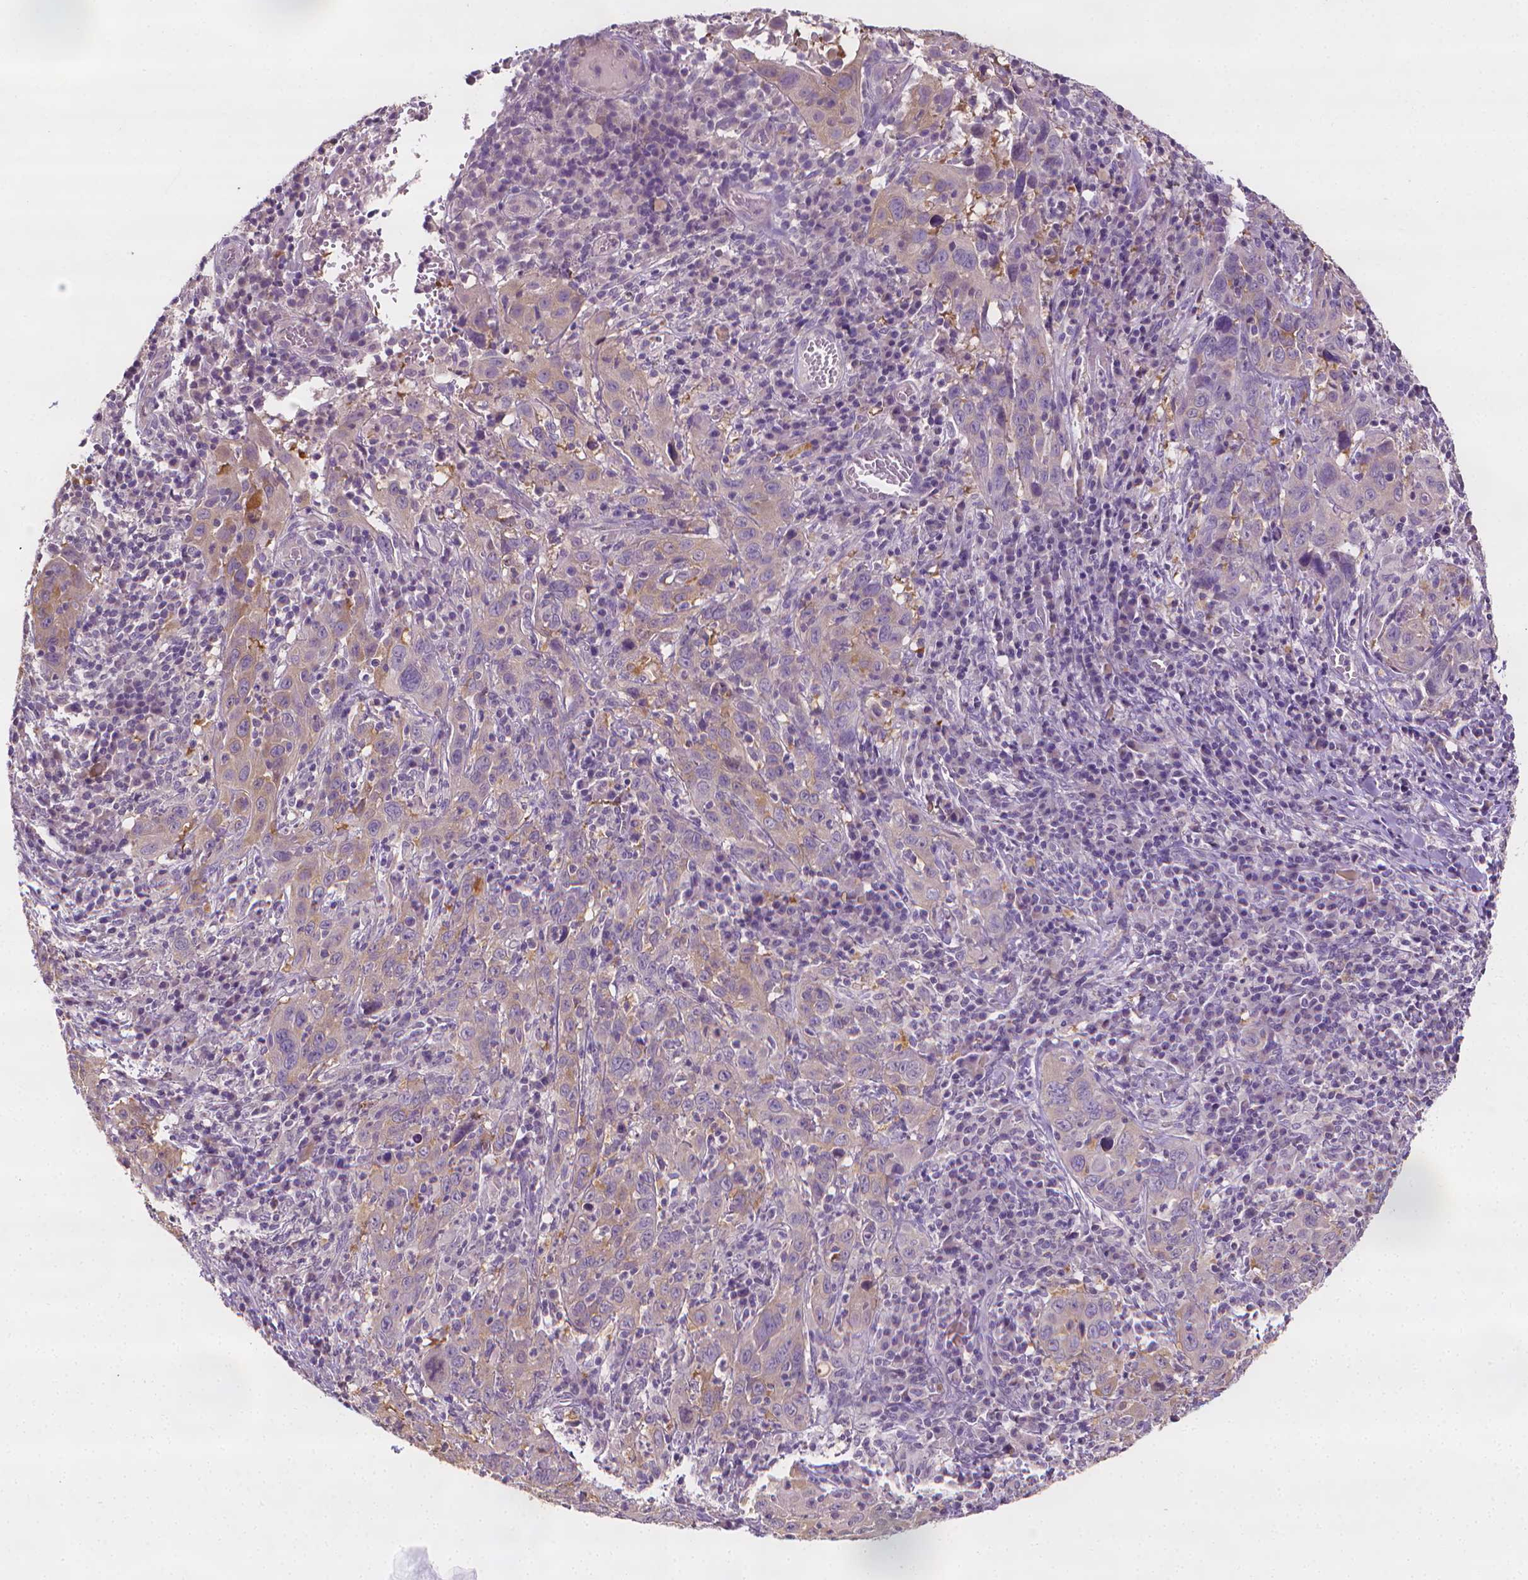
{"staining": {"intensity": "weak", "quantity": "<25%", "location": "cytoplasmic/membranous"}, "tissue": "cervical cancer", "cell_type": "Tumor cells", "image_type": "cancer", "snomed": [{"axis": "morphology", "description": "Squamous cell carcinoma, NOS"}, {"axis": "topography", "description": "Cervix"}], "caption": "An IHC image of cervical cancer (squamous cell carcinoma) is shown. There is no staining in tumor cells of cervical cancer (squamous cell carcinoma).", "gene": "FASN", "patient": {"sex": "female", "age": 46}}